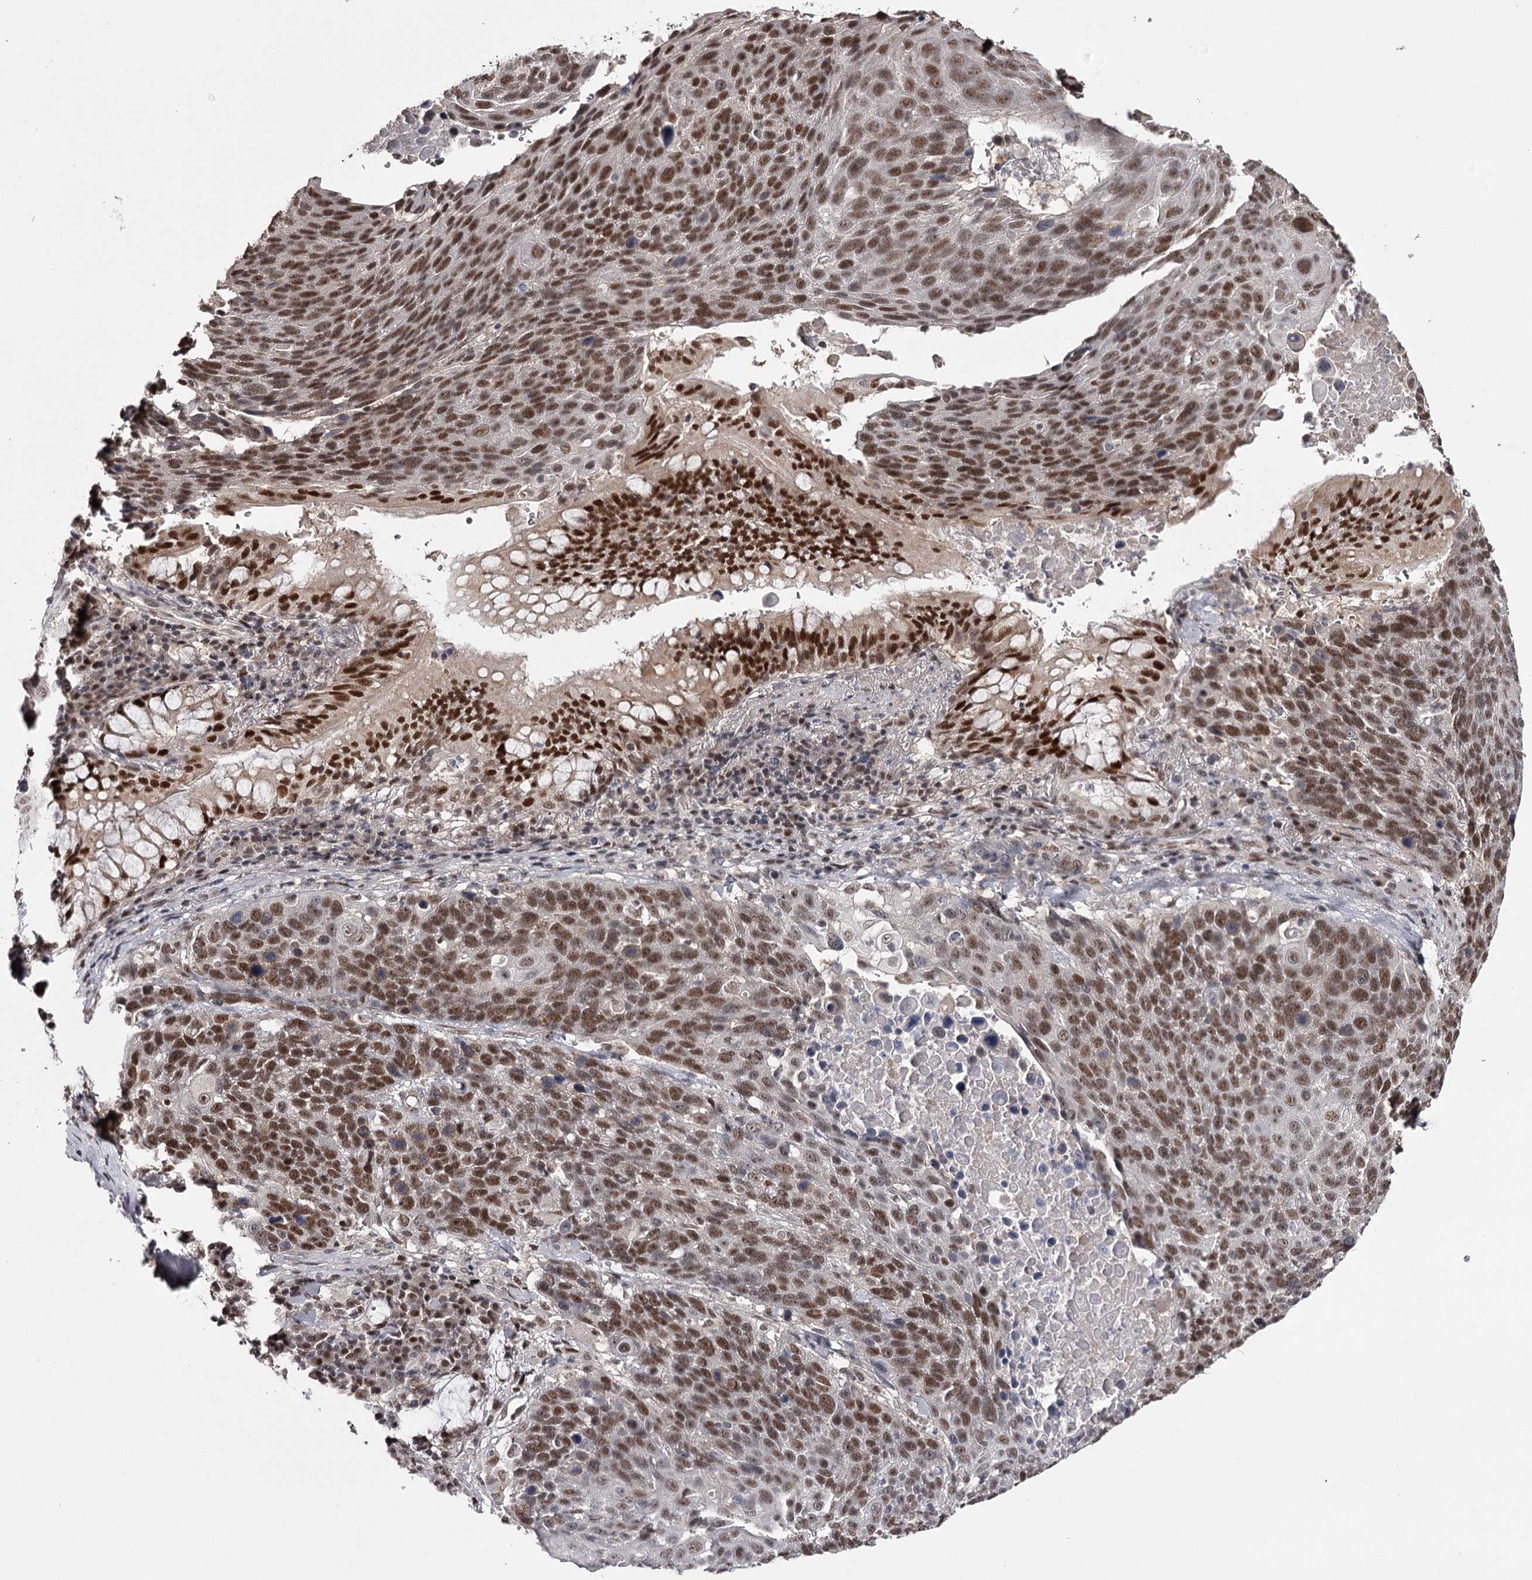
{"staining": {"intensity": "strong", "quantity": ">75%", "location": "nuclear"}, "tissue": "lung cancer", "cell_type": "Tumor cells", "image_type": "cancer", "snomed": [{"axis": "morphology", "description": "Squamous cell carcinoma, NOS"}, {"axis": "topography", "description": "Lung"}], "caption": "Lung squamous cell carcinoma stained with a protein marker displays strong staining in tumor cells.", "gene": "TTC33", "patient": {"sex": "male", "age": 66}}